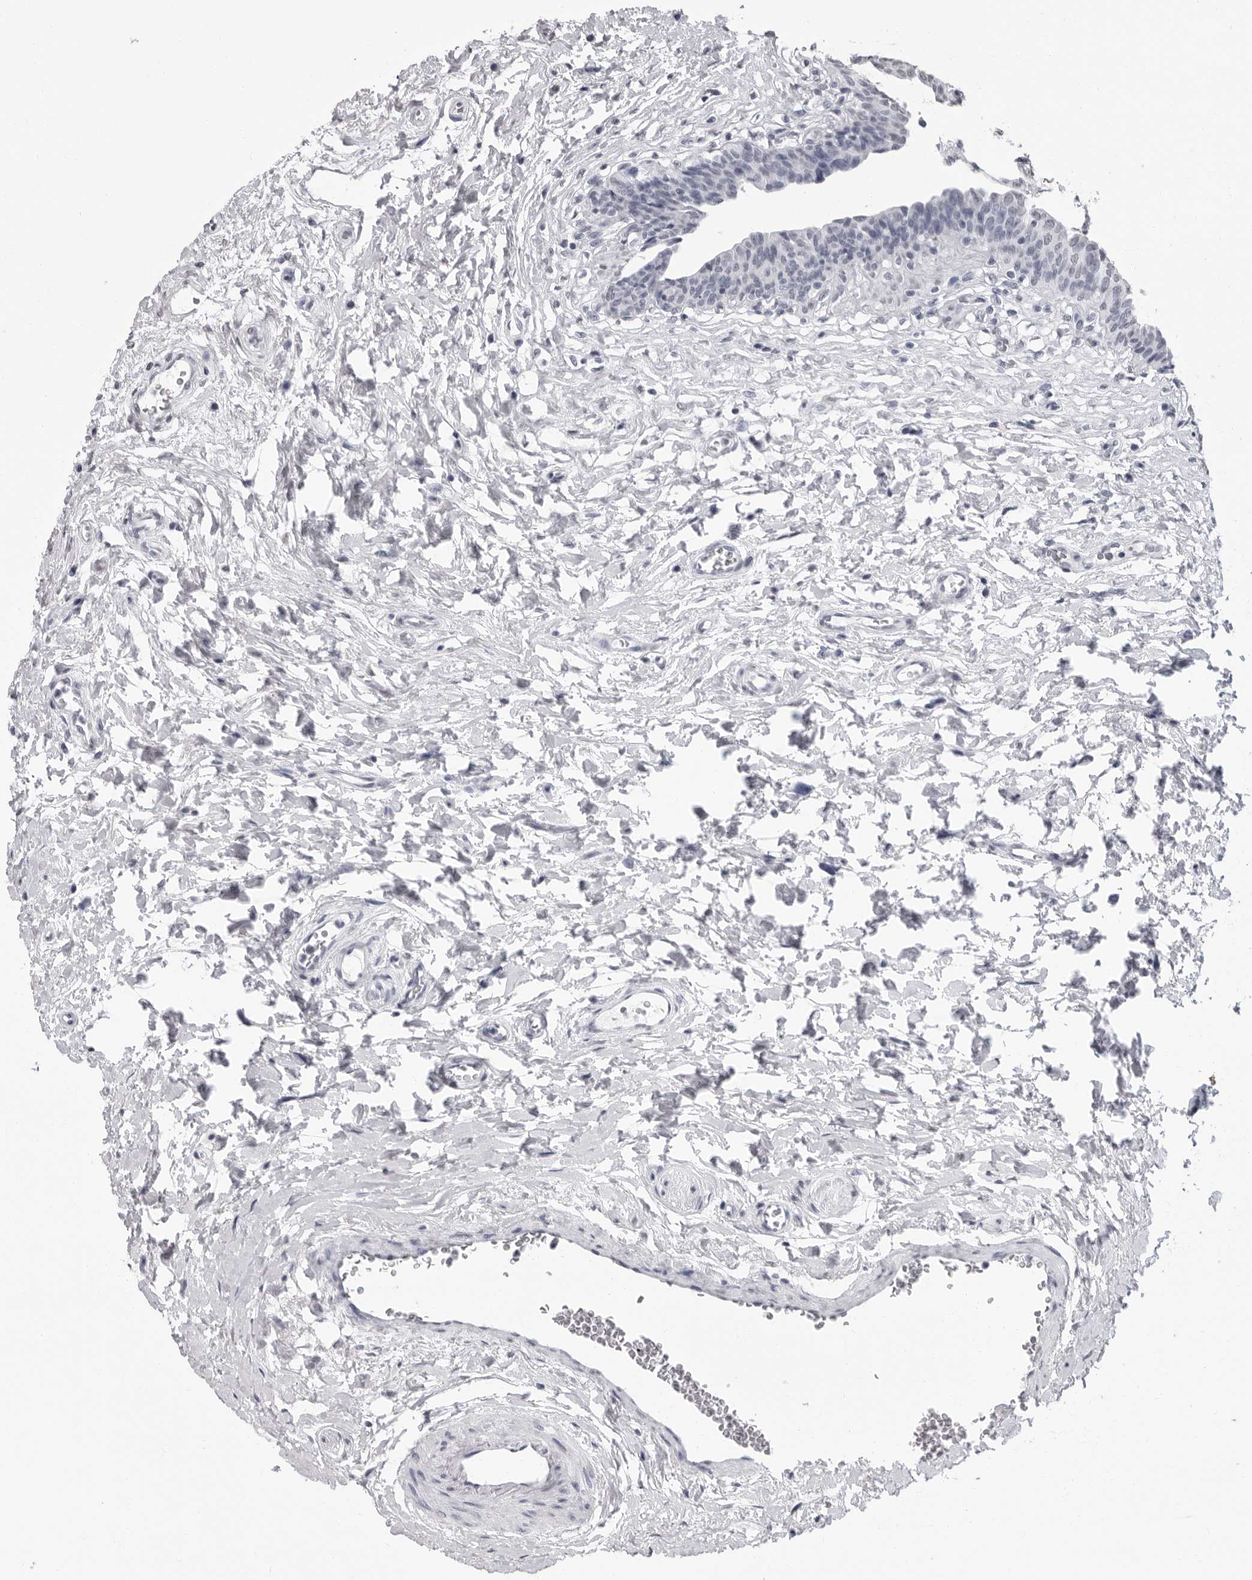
{"staining": {"intensity": "negative", "quantity": "none", "location": "none"}, "tissue": "urinary bladder", "cell_type": "Urothelial cells", "image_type": "normal", "snomed": [{"axis": "morphology", "description": "Normal tissue, NOS"}, {"axis": "topography", "description": "Urinary bladder"}], "caption": "This is an immunohistochemistry (IHC) photomicrograph of benign urinary bladder. There is no staining in urothelial cells.", "gene": "HEPACAM", "patient": {"sex": "male", "age": 83}}